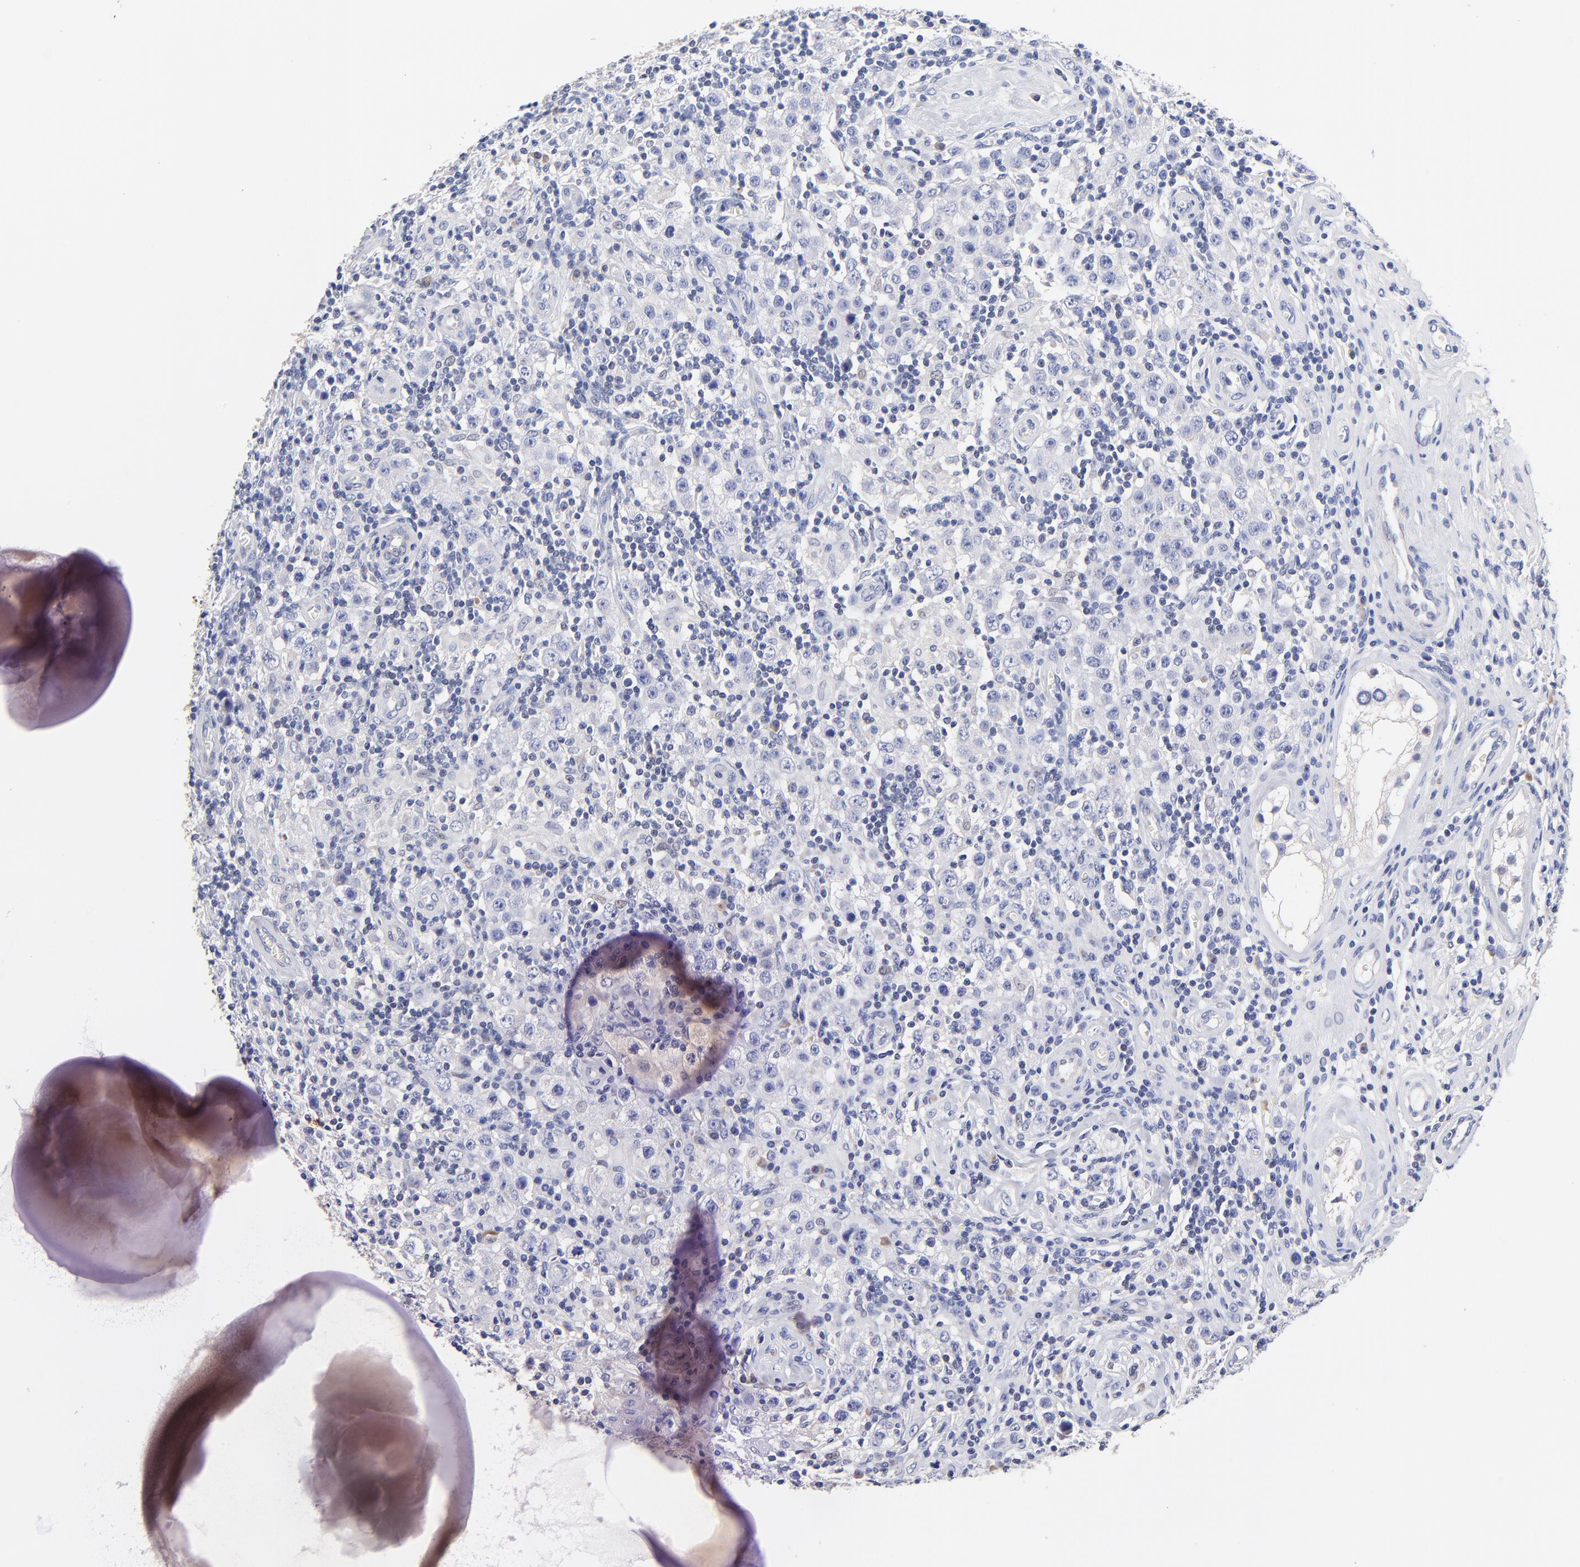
{"staining": {"intensity": "weak", "quantity": "<25%", "location": "cytoplasmic/membranous"}, "tissue": "testis cancer", "cell_type": "Tumor cells", "image_type": "cancer", "snomed": [{"axis": "morphology", "description": "Seminoma, NOS"}, {"axis": "topography", "description": "Testis"}], "caption": "Tumor cells are negative for protein expression in human testis cancer (seminoma).", "gene": "TWNK", "patient": {"sex": "male", "age": 32}}